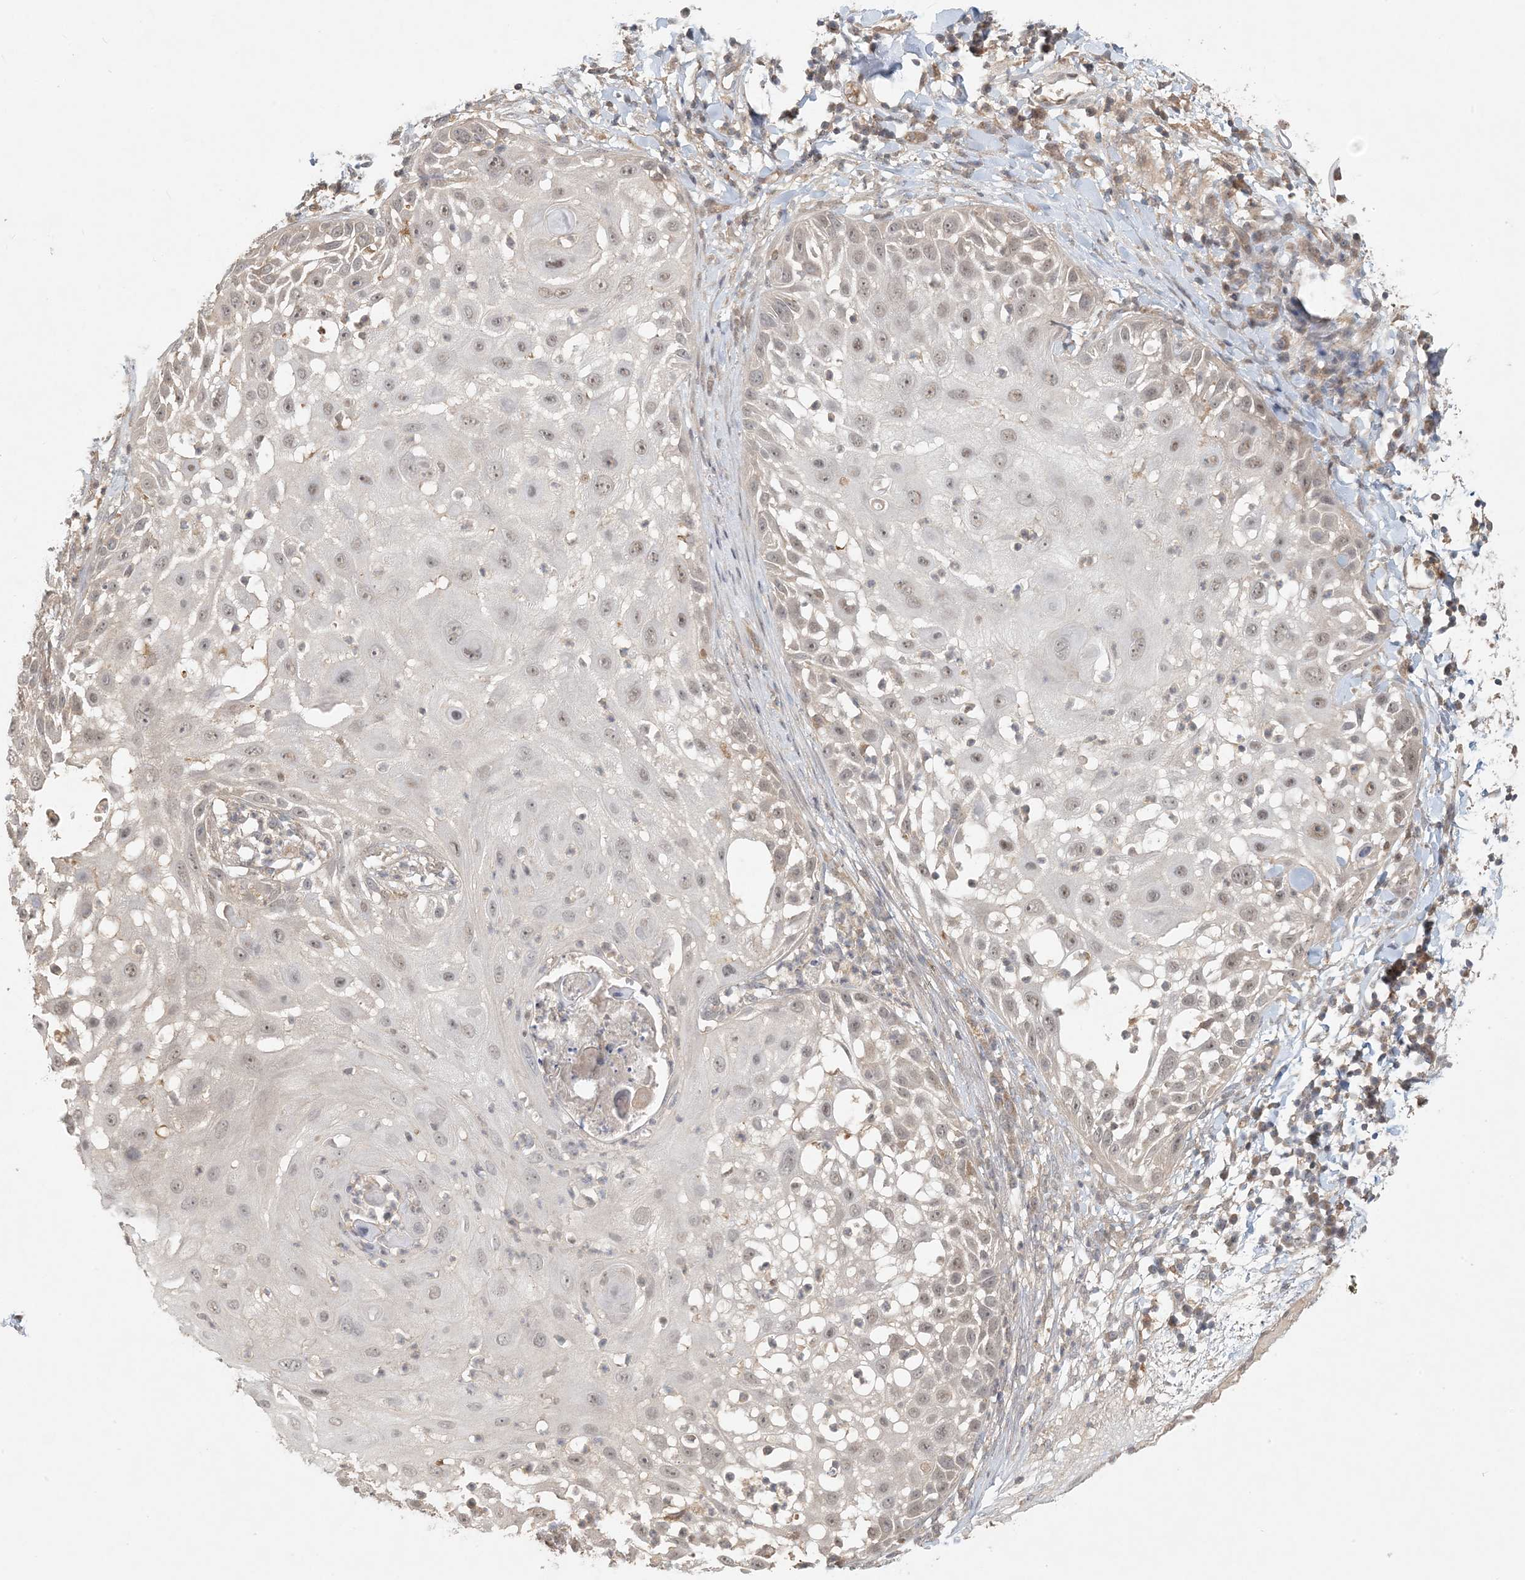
{"staining": {"intensity": "moderate", "quantity": "<25%", "location": "nuclear"}, "tissue": "skin cancer", "cell_type": "Tumor cells", "image_type": "cancer", "snomed": [{"axis": "morphology", "description": "Squamous cell carcinoma, NOS"}, {"axis": "topography", "description": "Skin"}], "caption": "Immunohistochemical staining of skin cancer exhibits low levels of moderate nuclear expression in about <25% of tumor cells.", "gene": "OBI1", "patient": {"sex": "female", "age": 44}}